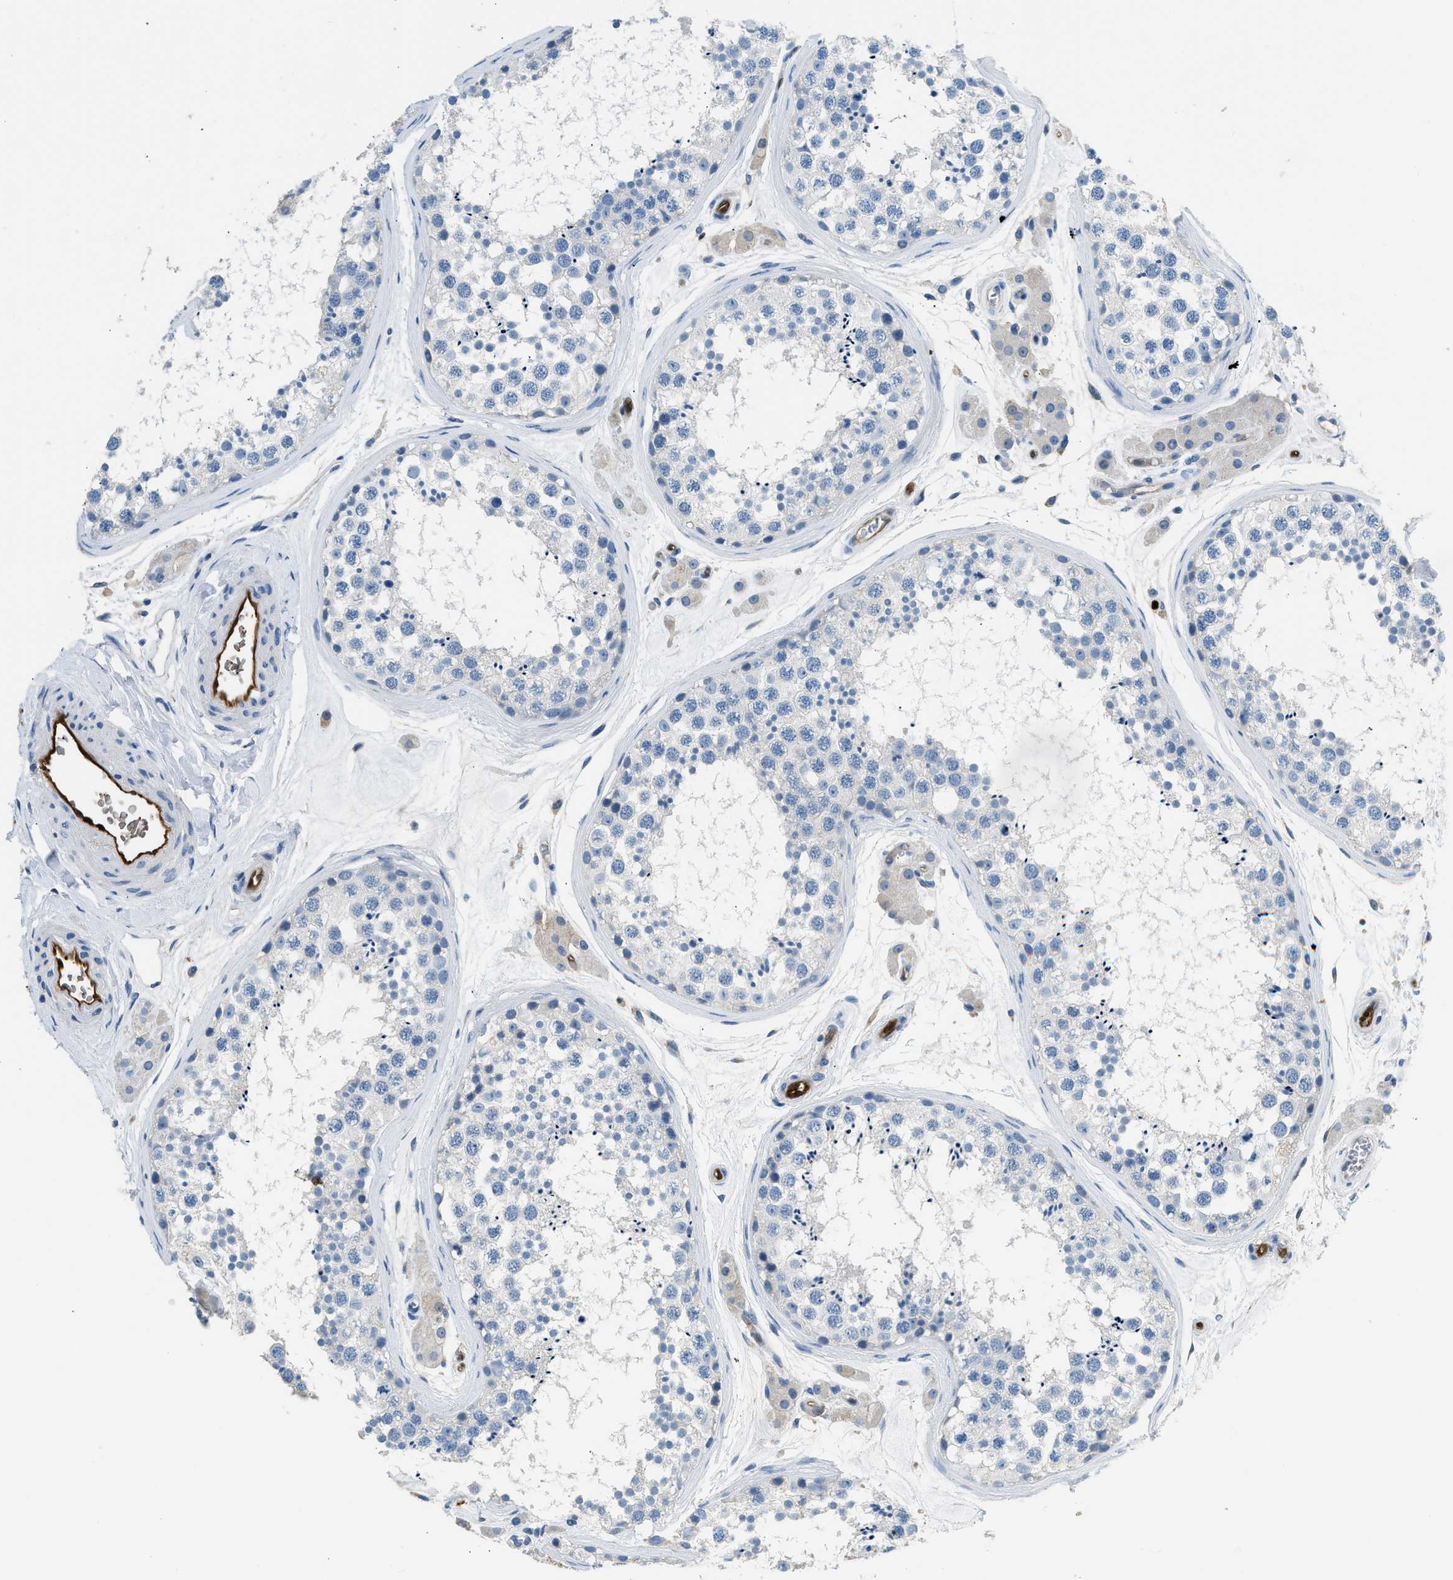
{"staining": {"intensity": "negative", "quantity": "none", "location": "none"}, "tissue": "testis", "cell_type": "Cells in seminiferous ducts", "image_type": "normal", "snomed": [{"axis": "morphology", "description": "Normal tissue, NOS"}, {"axis": "topography", "description": "Testis"}], "caption": "Immunohistochemistry image of benign testis: human testis stained with DAB (3,3'-diaminobenzidine) demonstrates no significant protein positivity in cells in seminiferous ducts.", "gene": "ANXA3", "patient": {"sex": "male", "age": 56}}